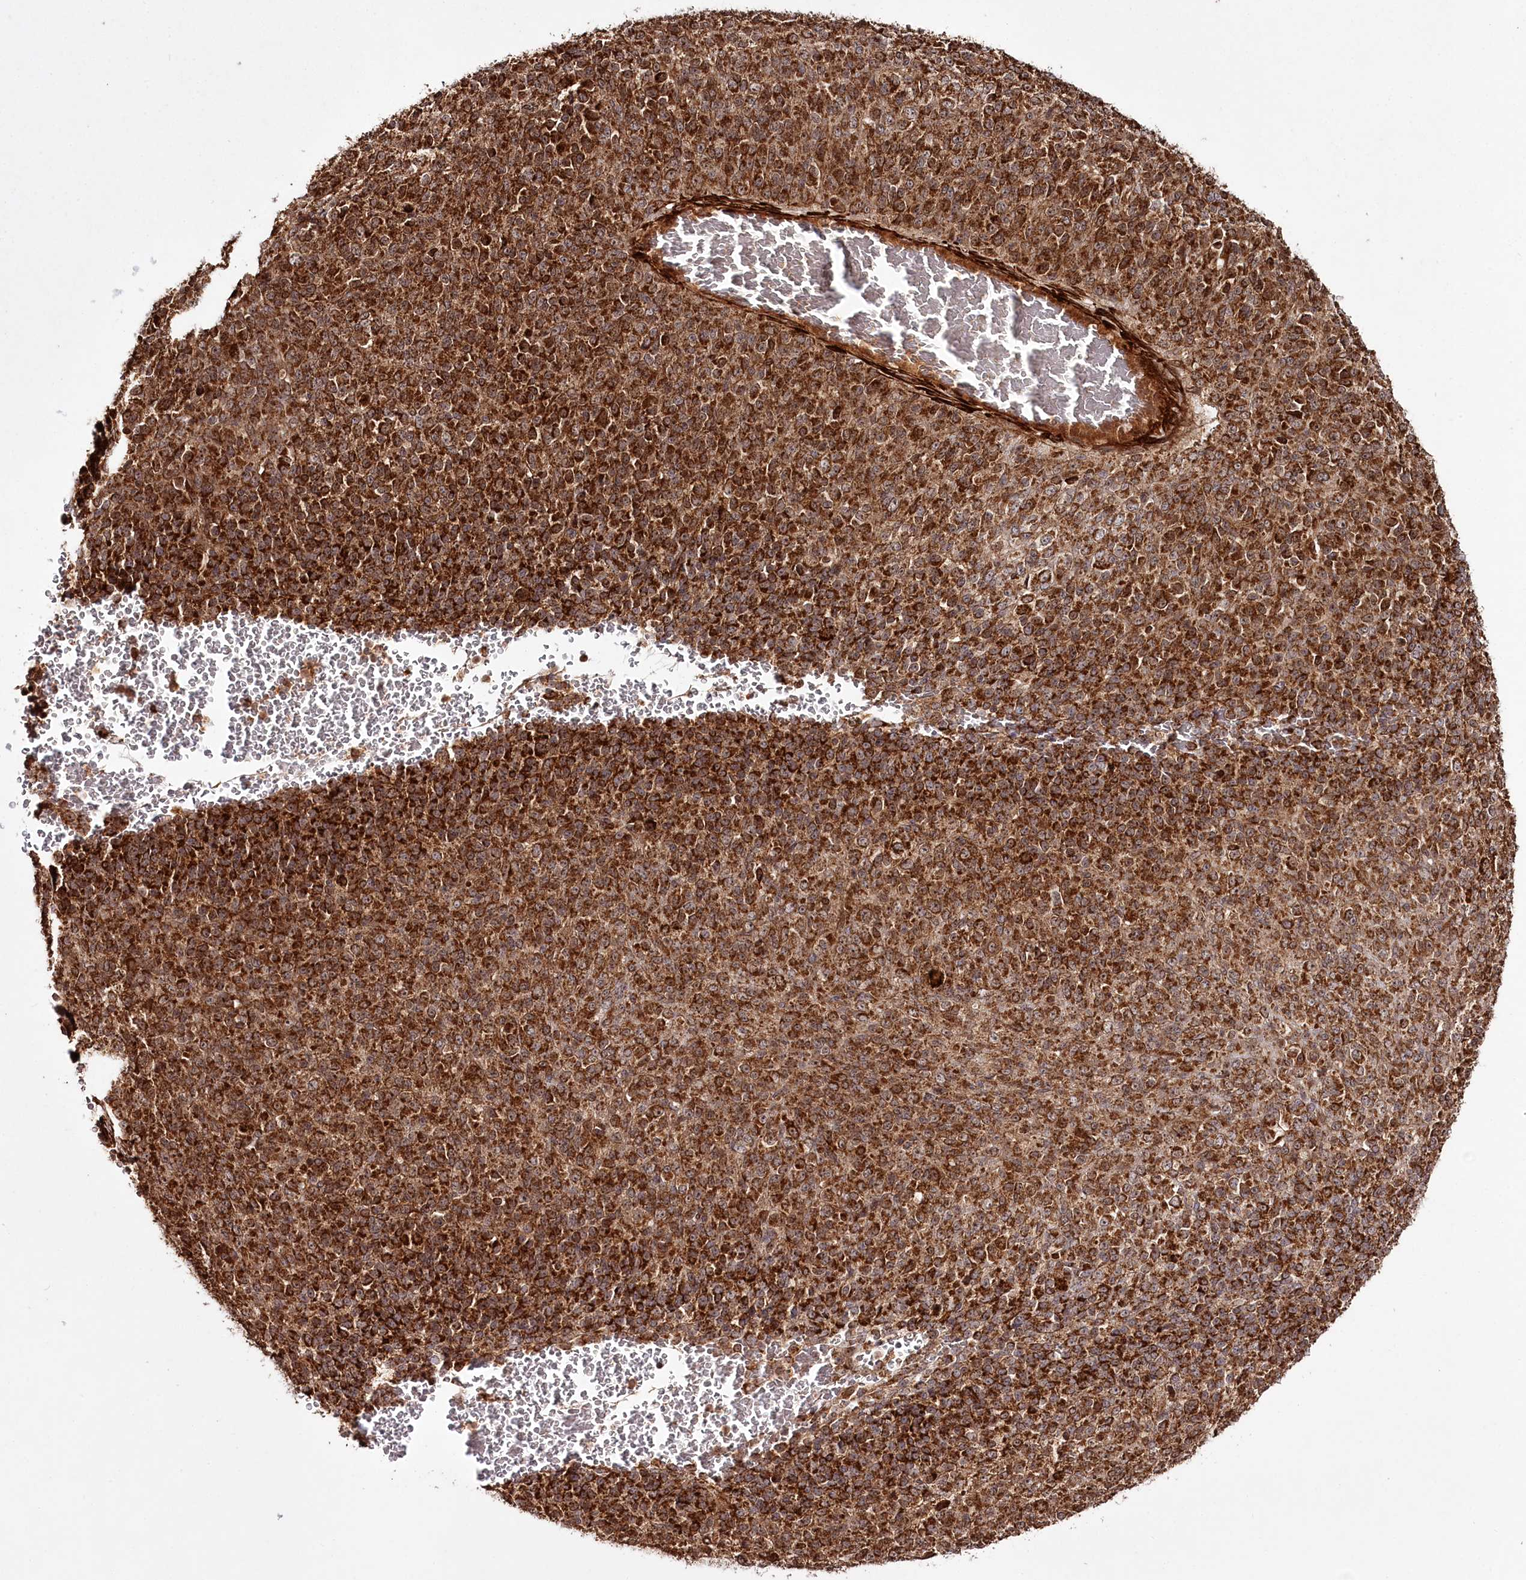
{"staining": {"intensity": "strong", "quantity": ">75%", "location": "cytoplasmic/membranous"}, "tissue": "melanoma", "cell_type": "Tumor cells", "image_type": "cancer", "snomed": [{"axis": "morphology", "description": "Malignant melanoma, Metastatic site"}, {"axis": "topography", "description": "Brain"}], "caption": "Malignant melanoma (metastatic site) stained with a brown dye exhibits strong cytoplasmic/membranous positive expression in about >75% of tumor cells.", "gene": "REXO2", "patient": {"sex": "female", "age": 56}}